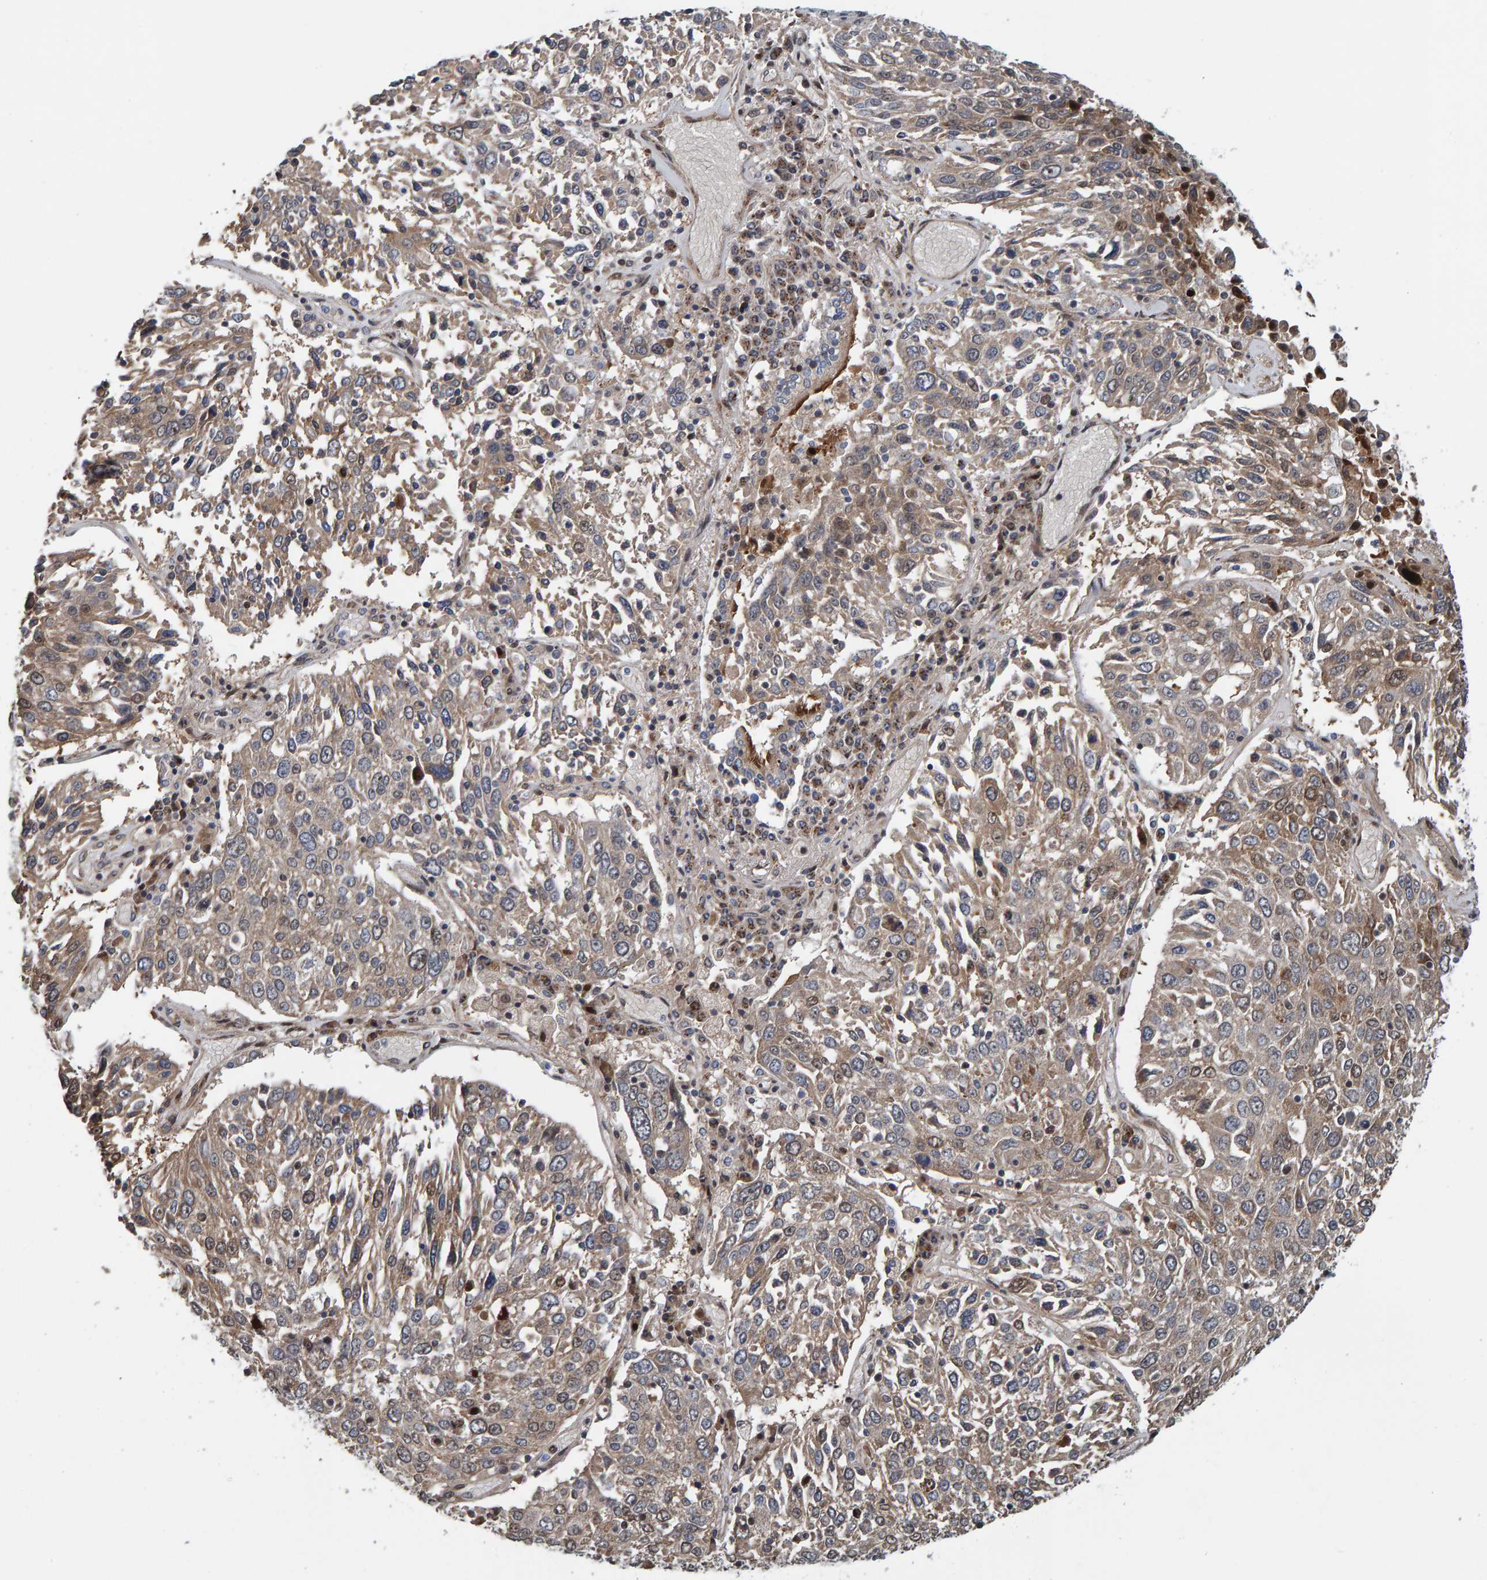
{"staining": {"intensity": "weak", "quantity": ">75%", "location": "cytoplasmic/membranous"}, "tissue": "lung cancer", "cell_type": "Tumor cells", "image_type": "cancer", "snomed": [{"axis": "morphology", "description": "Squamous cell carcinoma, NOS"}, {"axis": "topography", "description": "Lung"}], "caption": "Squamous cell carcinoma (lung) tissue shows weak cytoplasmic/membranous staining in approximately >75% of tumor cells", "gene": "CCDC25", "patient": {"sex": "male", "age": 65}}